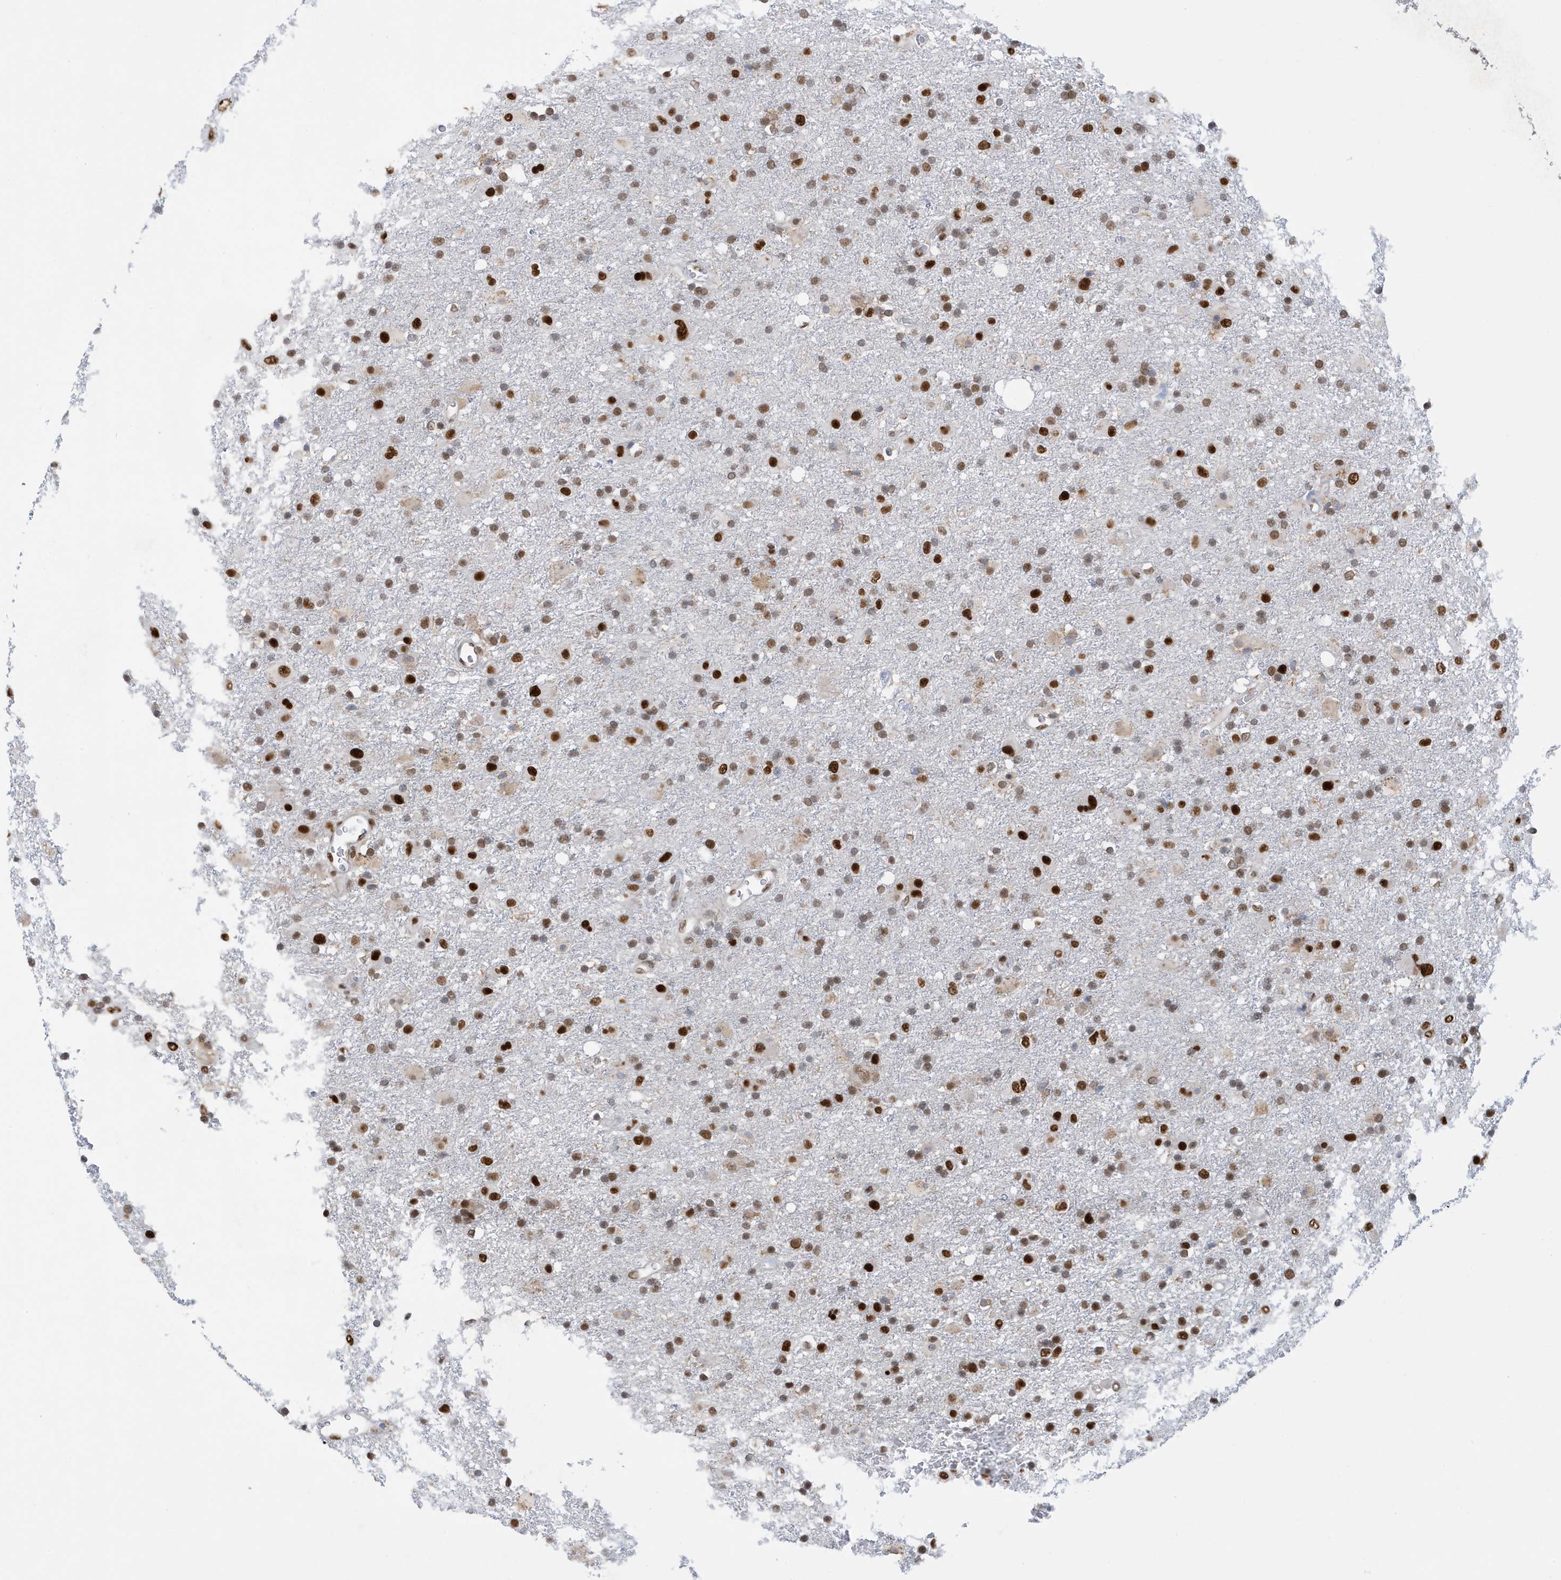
{"staining": {"intensity": "strong", "quantity": ">75%", "location": "nuclear"}, "tissue": "glioma", "cell_type": "Tumor cells", "image_type": "cancer", "snomed": [{"axis": "morphology", "description": "Glioma, malignant, Low grade"}, {"axis": "topography", "description": "Brain"}], "caption": "Strong nuclear protein positivity is identified in approximately >75% of tumor cells in glioma.", "gene": "PCYT1A", "patient": {"sex": "male", "age": 65}}